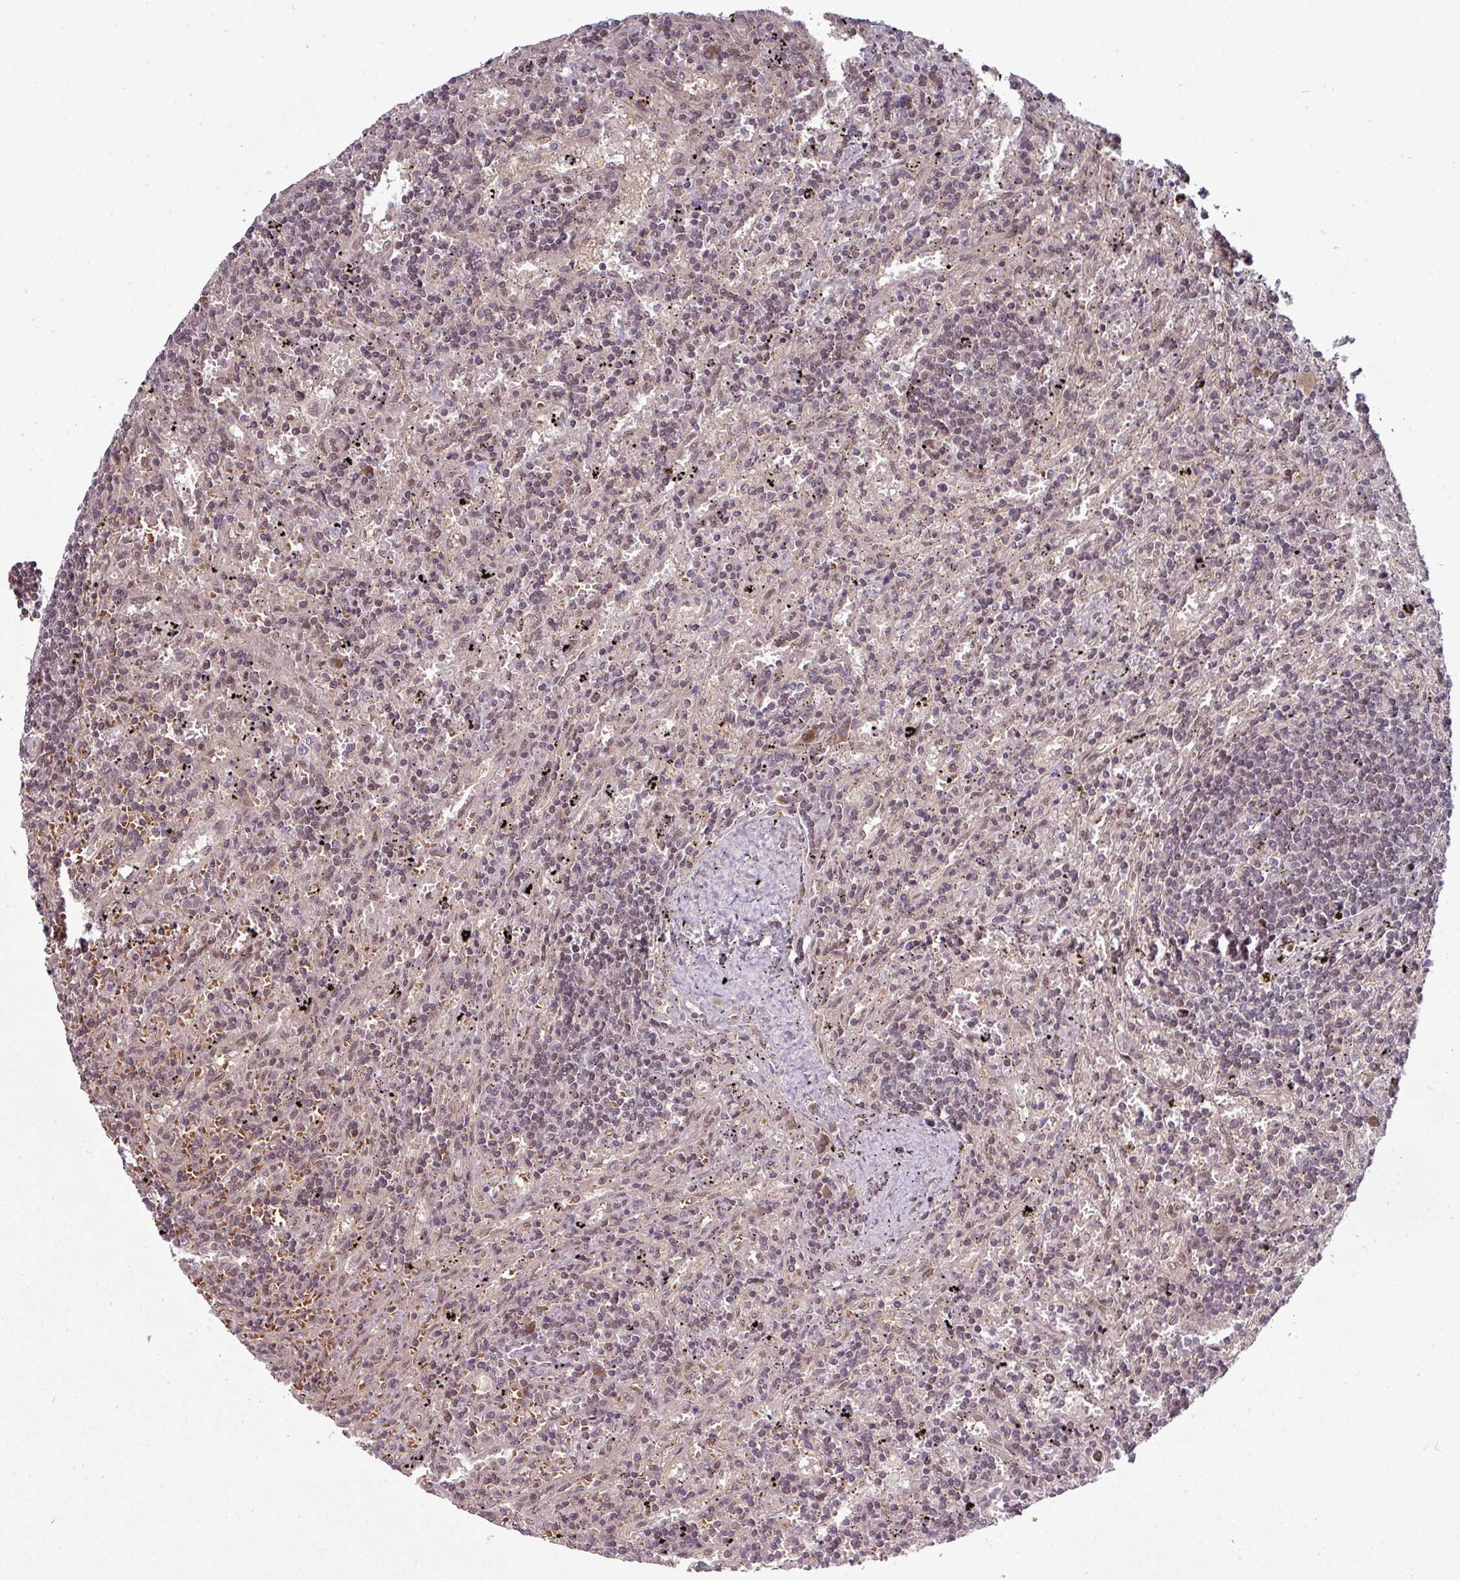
{"staining": {"intensity": "weak", "quantity": "25%-75%", "location": "nuclear"}, "tissue": "lymphoma", "cell_type": "Tumor cells", "image_type": "cancer", "snomed": [{"axis": "morphology", "description": "Malignant lymphoma, non-Hodgkin's type, Low grade"}, {"axis": "topography", "description": "Spleen"}], "caption": "This micrograph demonstrates lymphoma stained with IHC to label a protein in brown. The nuclear of tumor cells show weak positivity for the protein. Nuclei are counter-stained blue.", "gene": "CIC", "patient": {"sex": "male", "age": 76}}